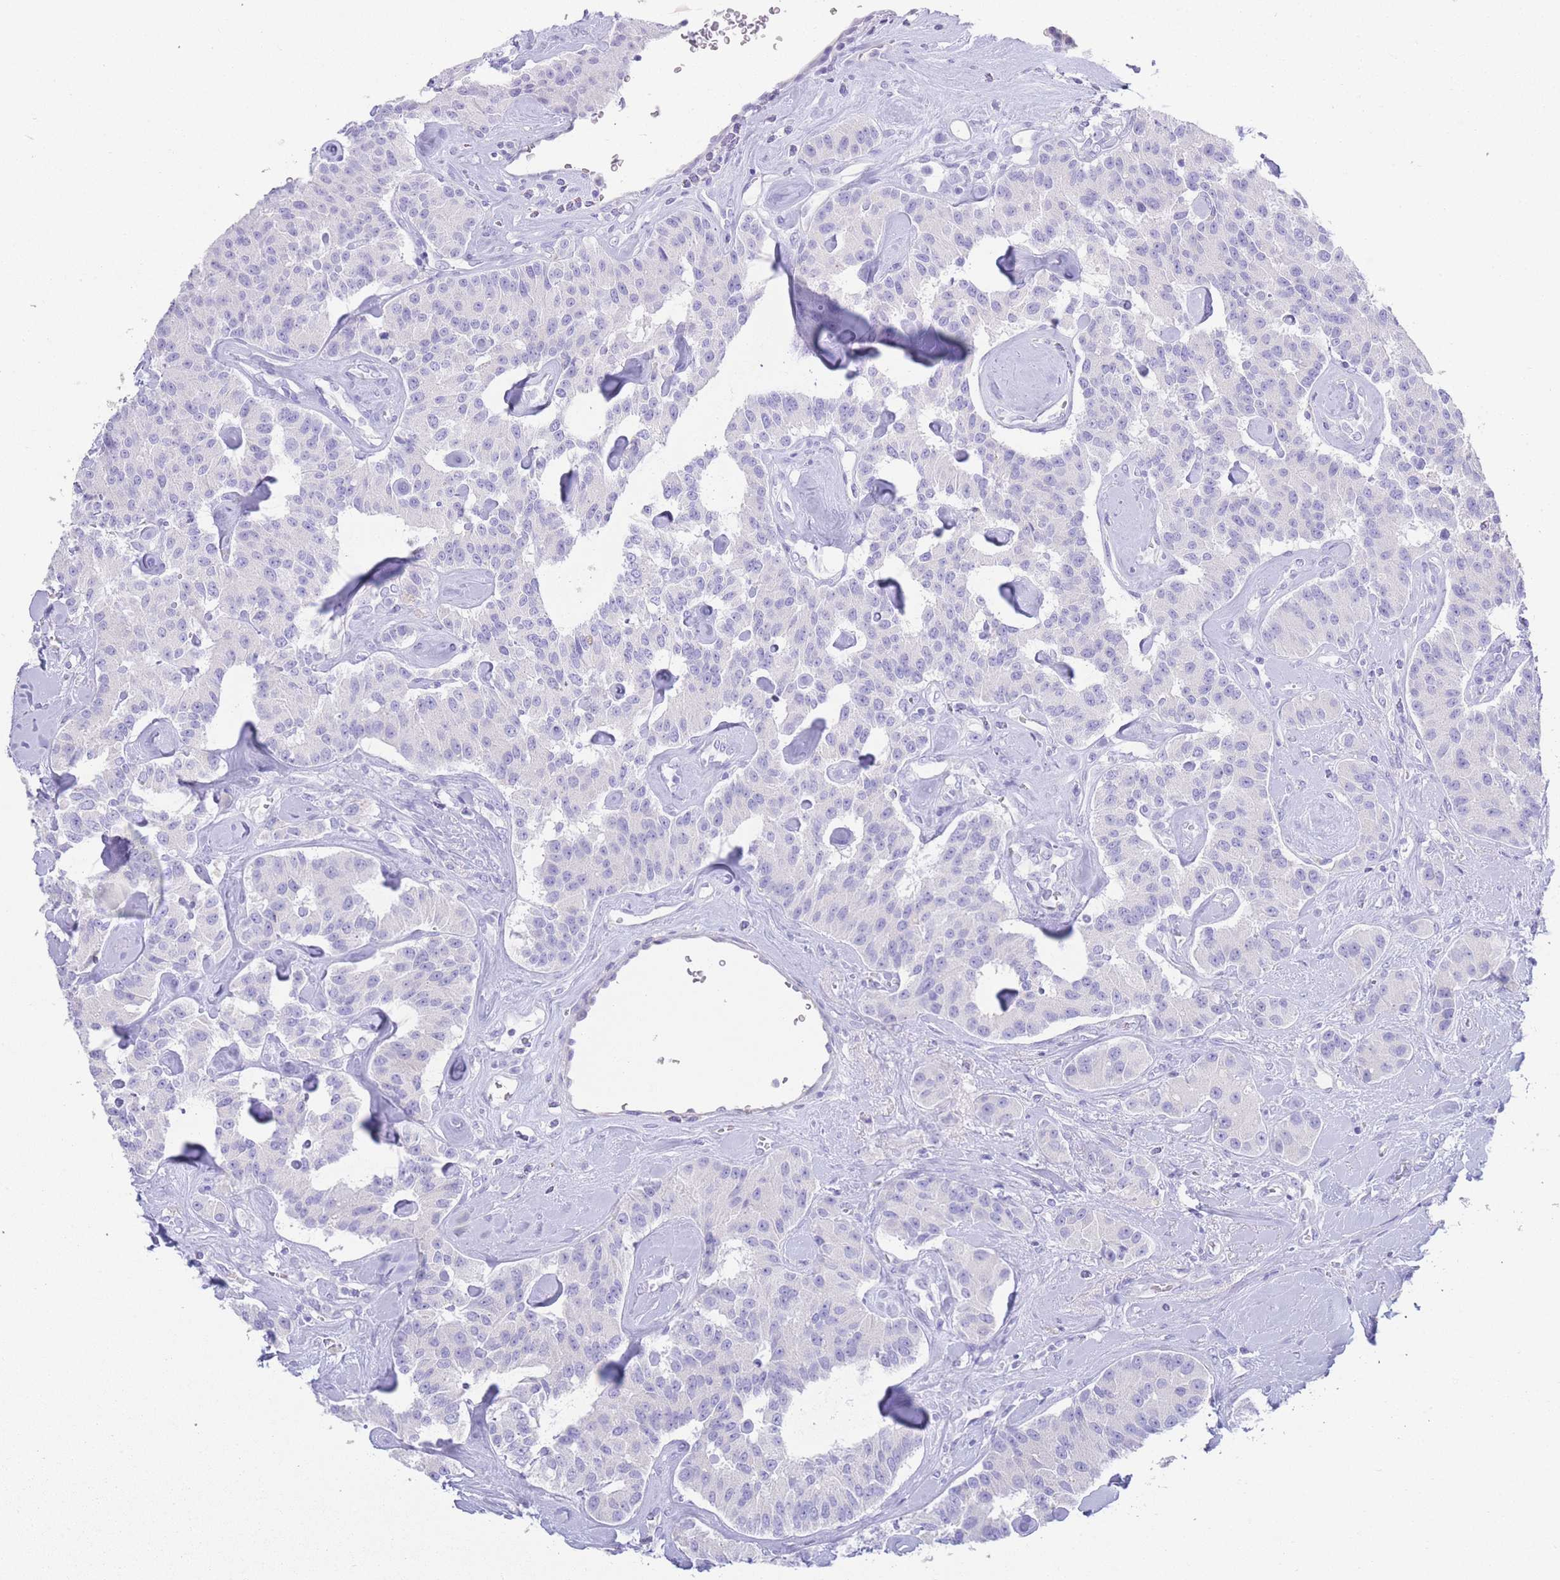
{"staining": {"intensity": "negative", "quantity": "none", "location": "none"}, "tissue": "carcinoid", "cell_type": "Tumor cells", "image_type": "cancer", "snomed": [{"axis": "morphology", "description": "Carcinoid, malignant, NOS"}, {"axis": "topography", "description": "Pancreas"}], "caption": "Tumor cells are negative for brown protein staining in carcinoid.", "gene": "LRRC37A", "patient": {"sex": "male", "age": 41}}